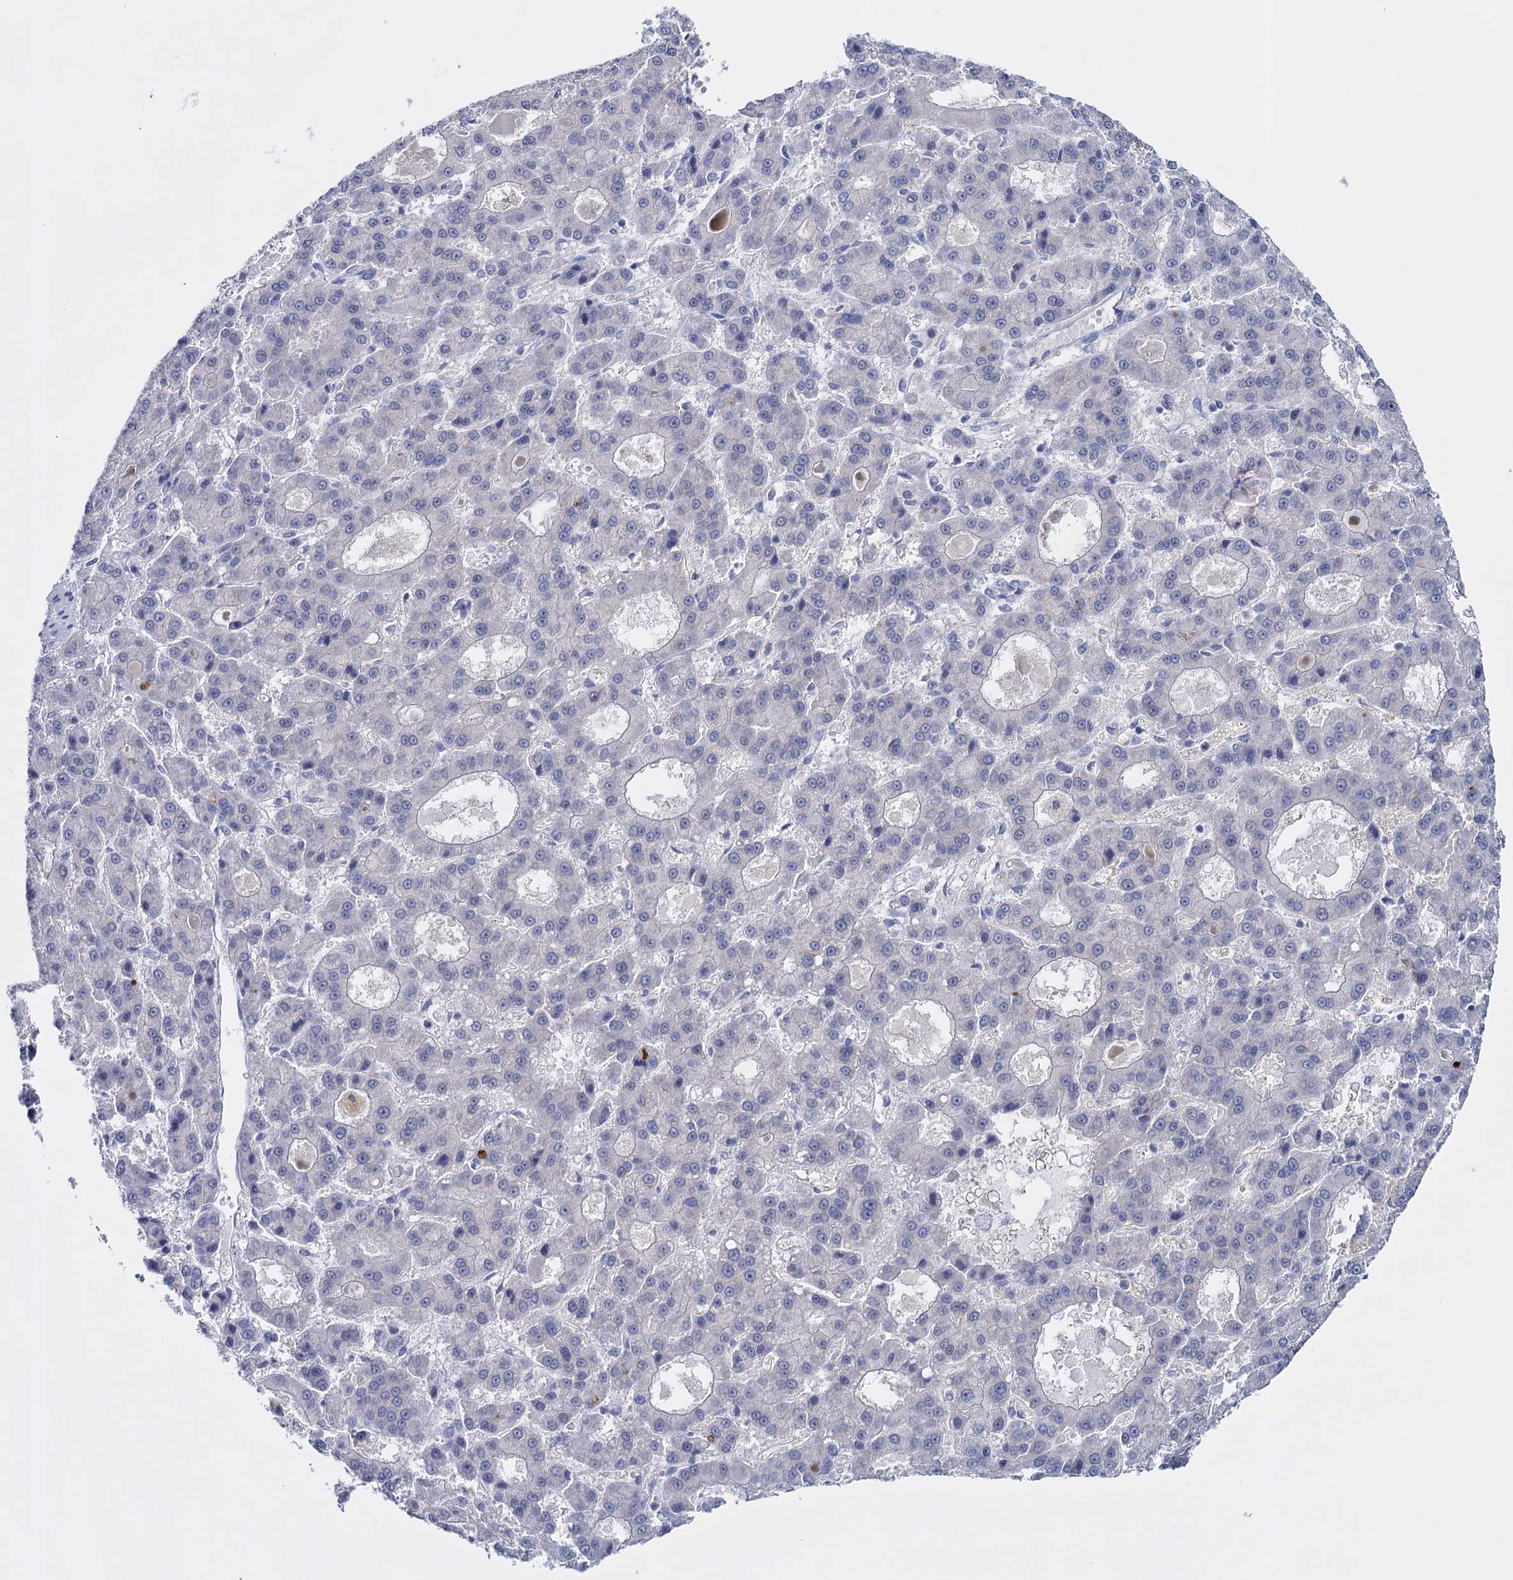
{"staining": {"intensity": "negative", "quantity": "none", "location": "none"}, "tissue": "liver cancer", "cell_type": "Tumor cells", "image_type": "cancer", "snomed": [{"axis": "morphology", "description": "Carcinoma, Hepatocellular, NOS"}, {"axis": "topography", "description": "Liver"}], "caption": "The photomicrograph reveals no significant positivity in tumor cells of liver hepatocellular carcinoma.", "gene": "GSTM2", "patient": {"sex": "male", "age": 70}}